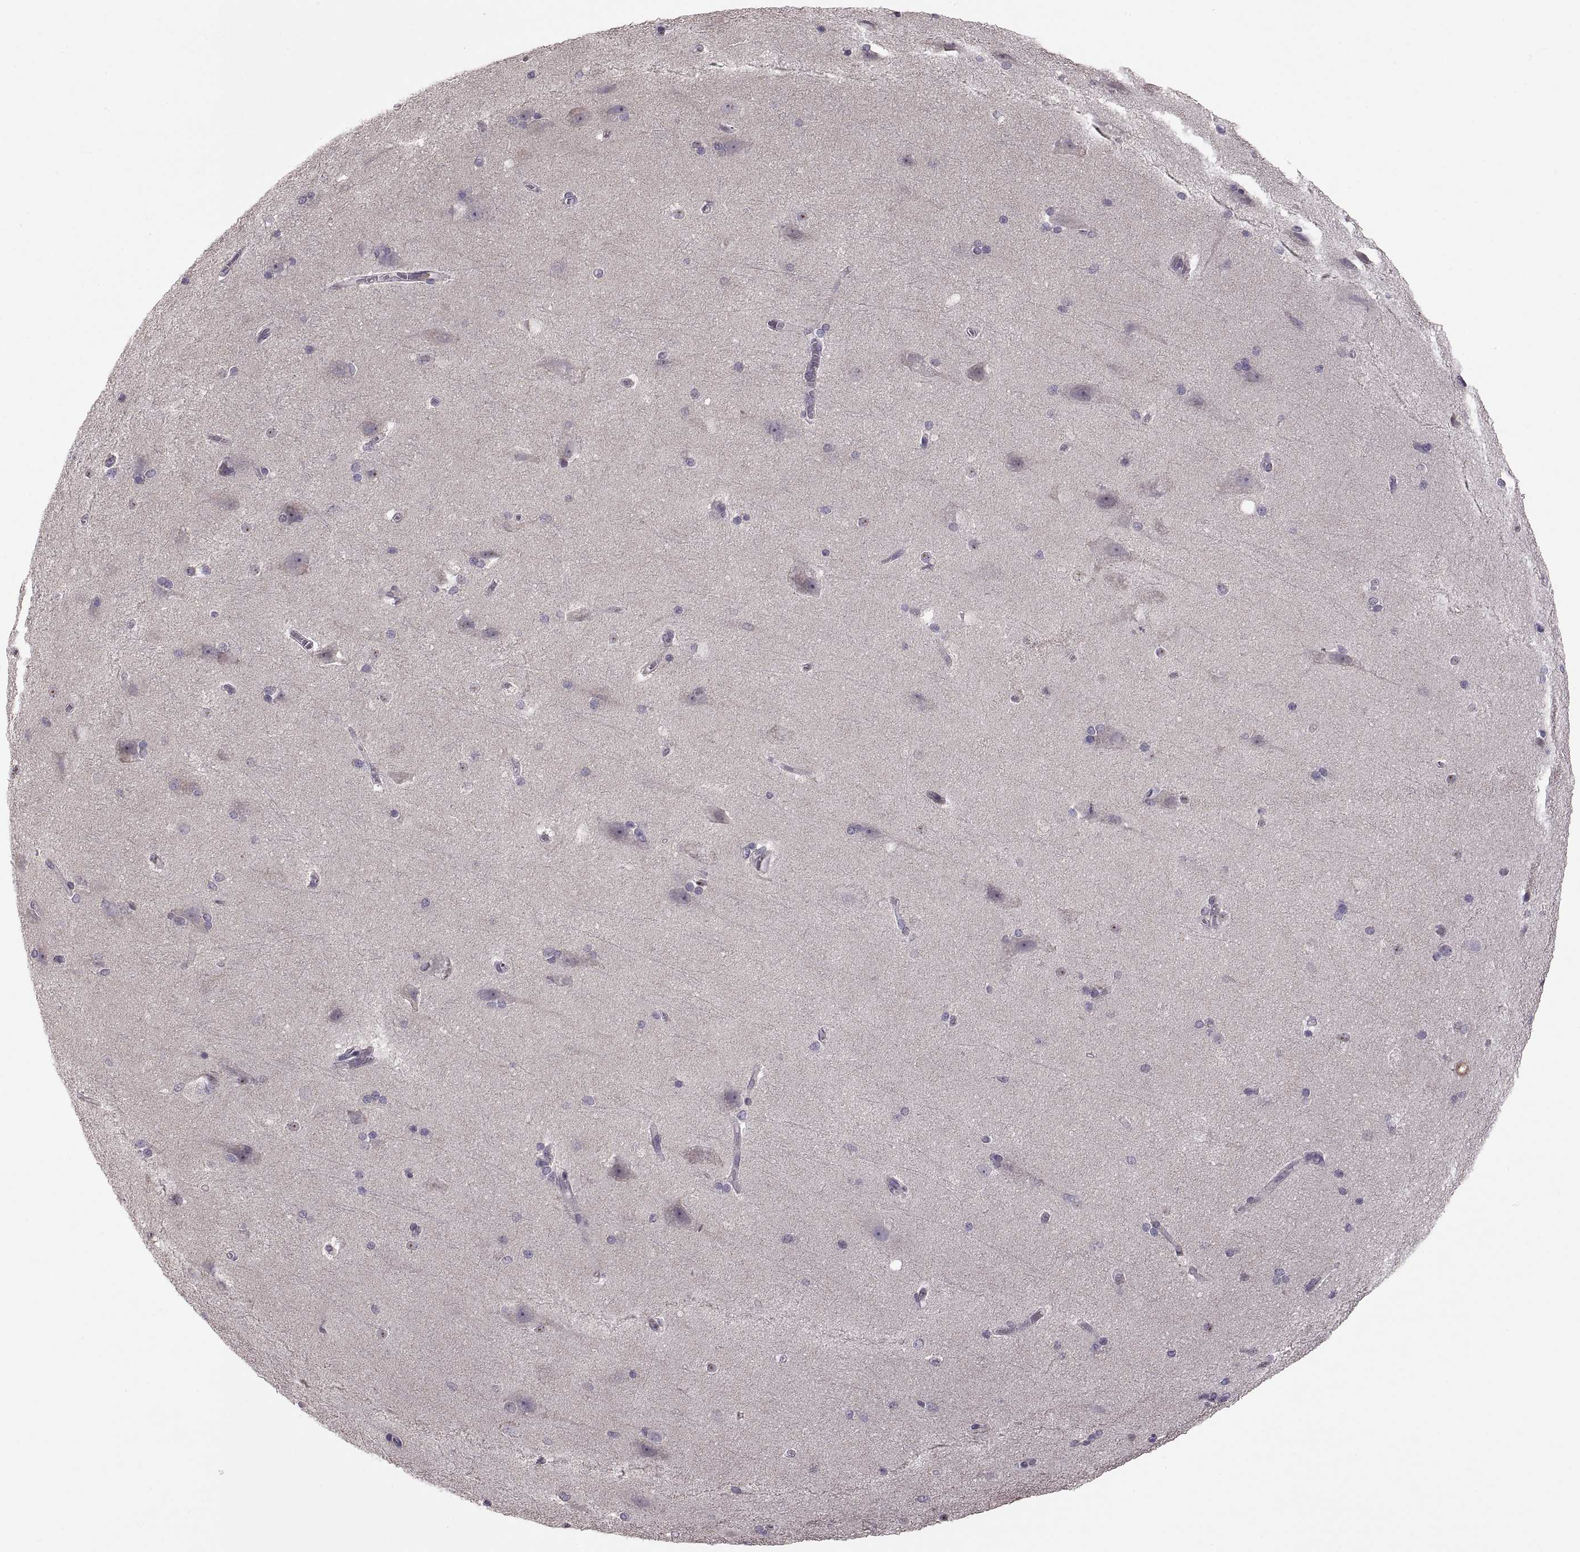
{"staining": {"intensity": "negative", "quantity": "none", "location": "none"}, "tissue": "hippocampus", "cell_type": "Glial cells", "image_type": "normal", "snomed": [{"axis": "morphology", "description": "Normal tissue, NOS"}, {"axis": "topography", "description": "Cerebral cortex"}, {"axis": "topography", "description": "Hippocampus"}], "caption": "This is an IHC image of unremarkable hippocampus. There is no positivity in glial cells.", "gene": "ACSBG2", "patient": {"sex": "female", "age": 19}}